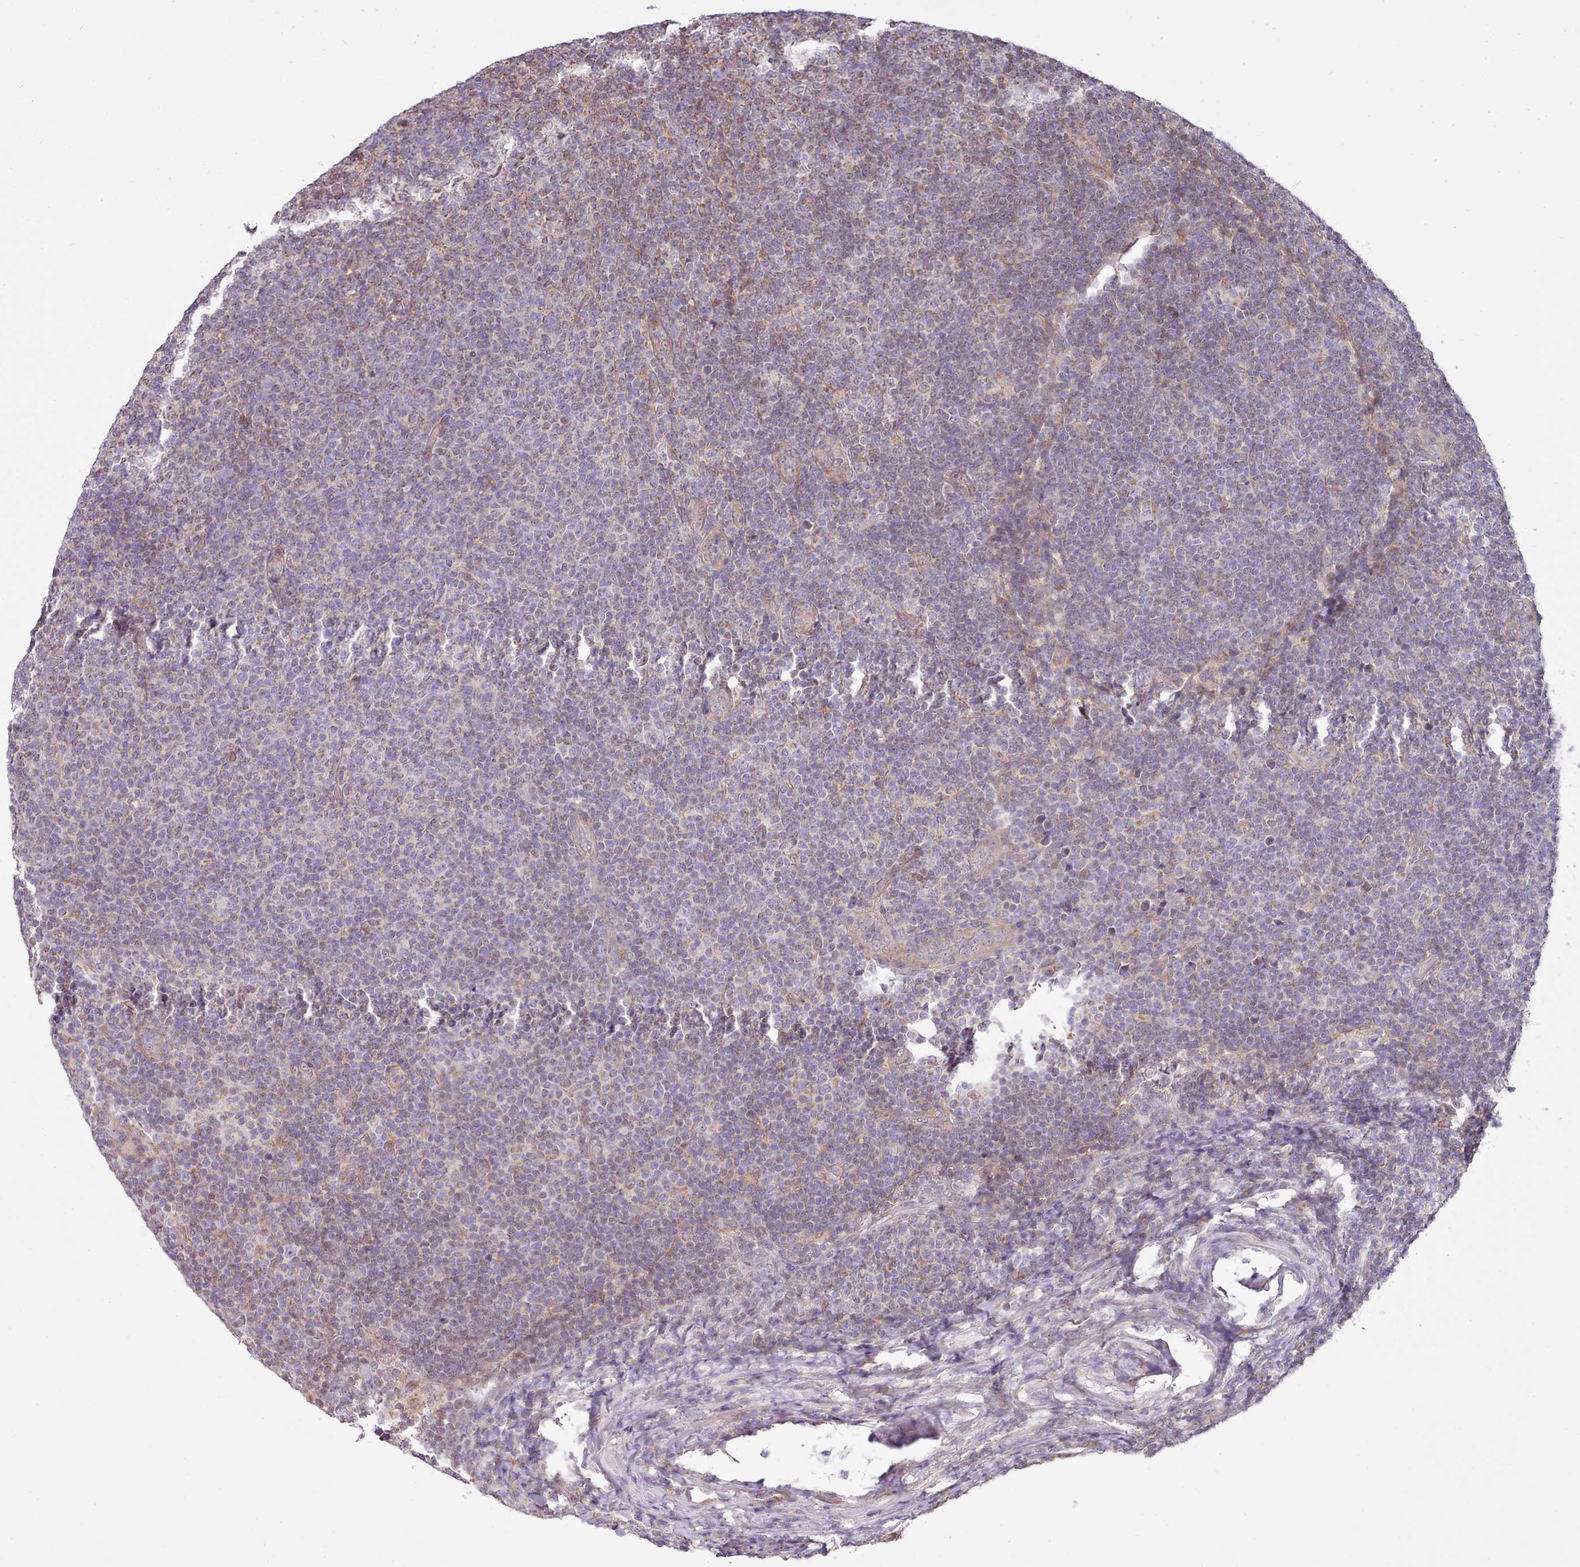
{"staining": {"intensity": "weak", "quantity": "<25%", "location": "cytoplasmic/membranous"}, "tissue": "lymphoma", "cell_type": "Tumor cells", "image_type": "cancer", "snomed": [{"axis": "morphology", "description": "Malignant lymphoma, non-Hodgkin's type, Low grade"}, {"axis": "topography", "description": "Lymph node"}], "caption": "DAB immunohistochemical staining of human low-grade malignant lymphoma, non-Hodgkin's type shows no significant expression in tumor cells. The staining was performed using DAB to visualize the protein expression in brown, while the nuclei were stained in blue with hematoxylin (Magnification: 20x).", "gene": "ARL2BP", "patient": {"sex": "male", "age": 66}}